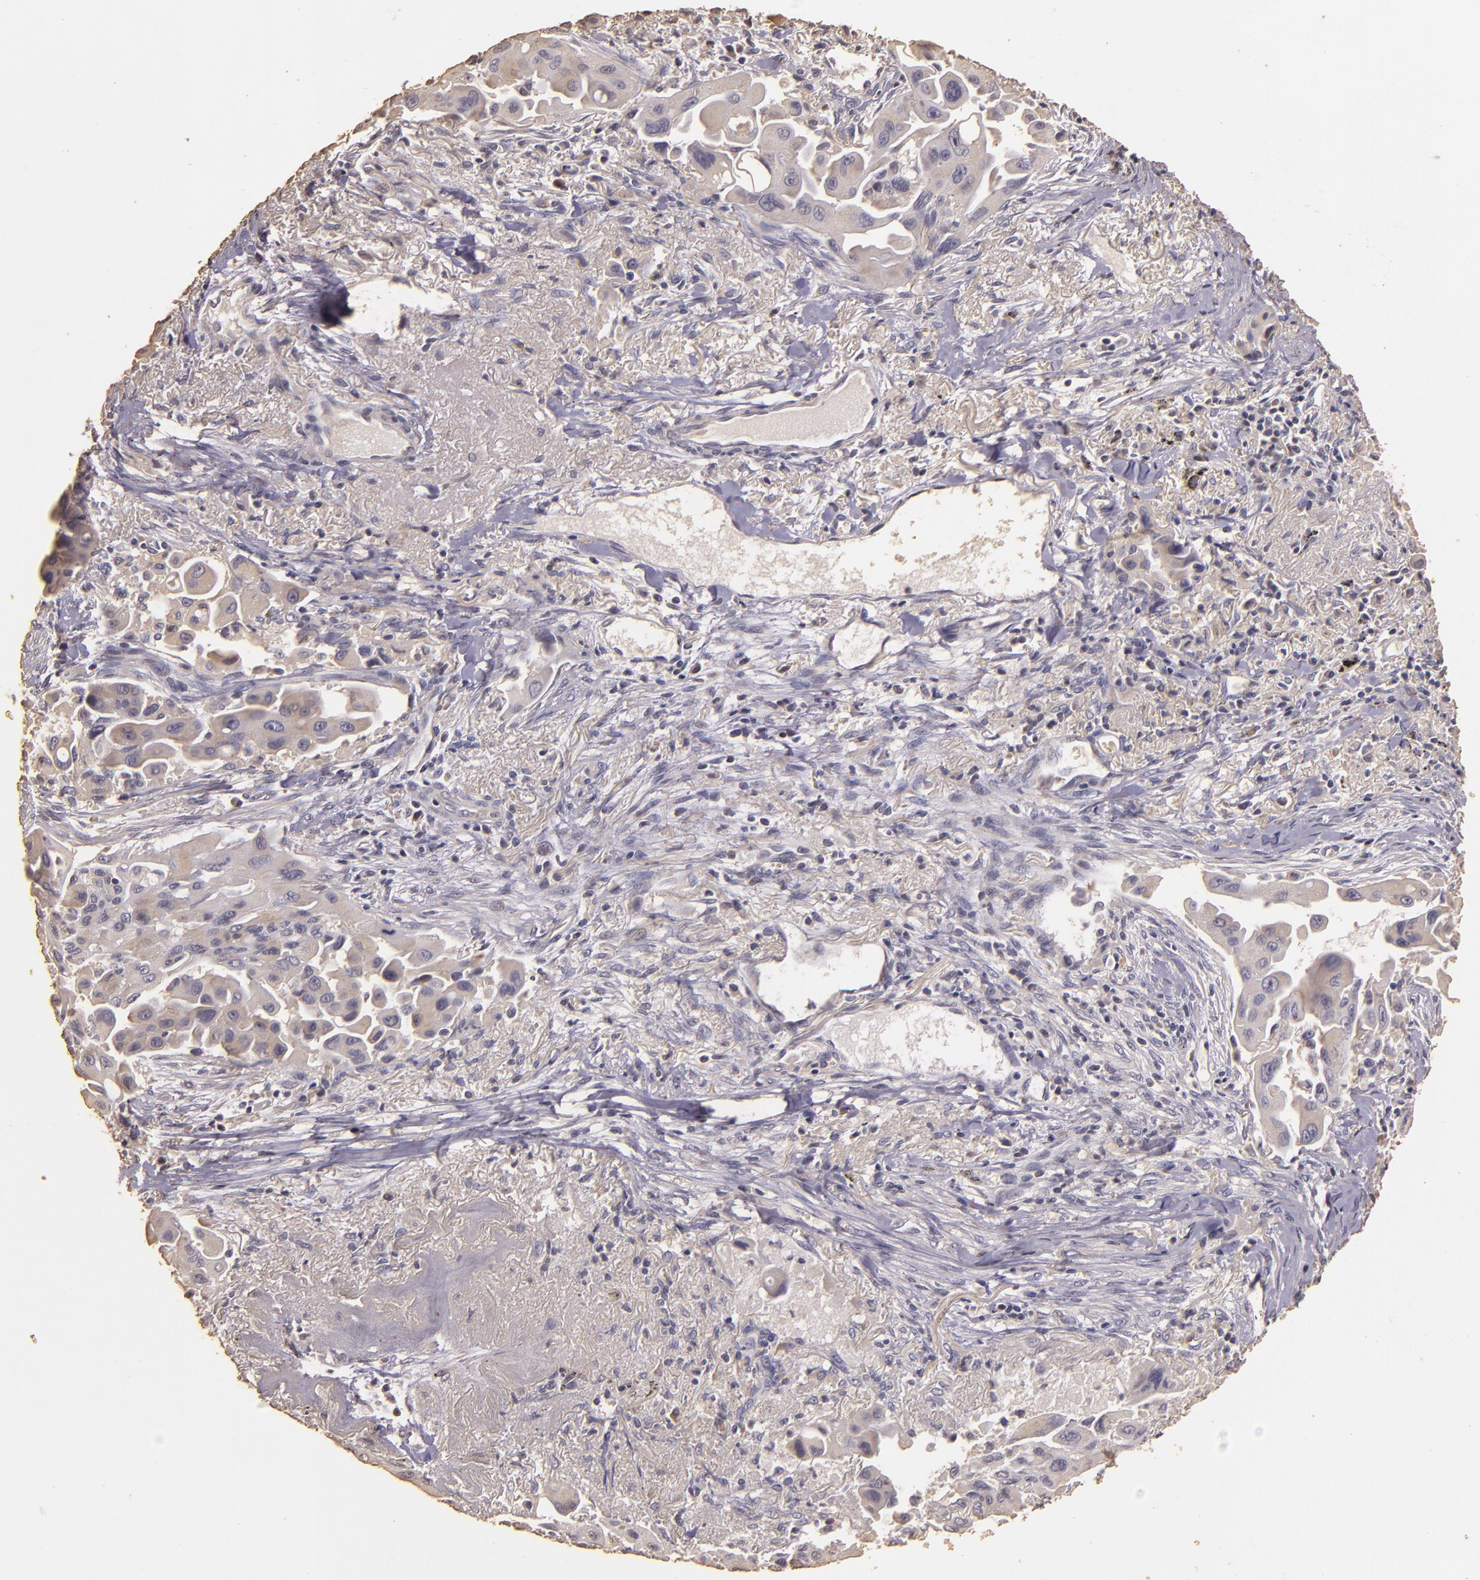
{"staining": {"intensity": "weak", "quantity": "25%-75%", "location": "cytoplasmic/membranous"}, "tissue": "lung cancer", "cell_type": "Tumor cells", "image_type": "cancer", "snomed": [{"axis": "morphology", "description": "Adenocarcinoma, NOS"}, {"axis": "topography", "description": "Lung"}], "caption": "This photomicrograph reveals immunohistochemistry (IHC) staining of lung adenocarcinoma, with low weak cytoplasmic/membranous expression in approximately 25%-75% of tumor cells.", "gene": "BCL2L13", "patient": {"sex": "male", "age": 68}}